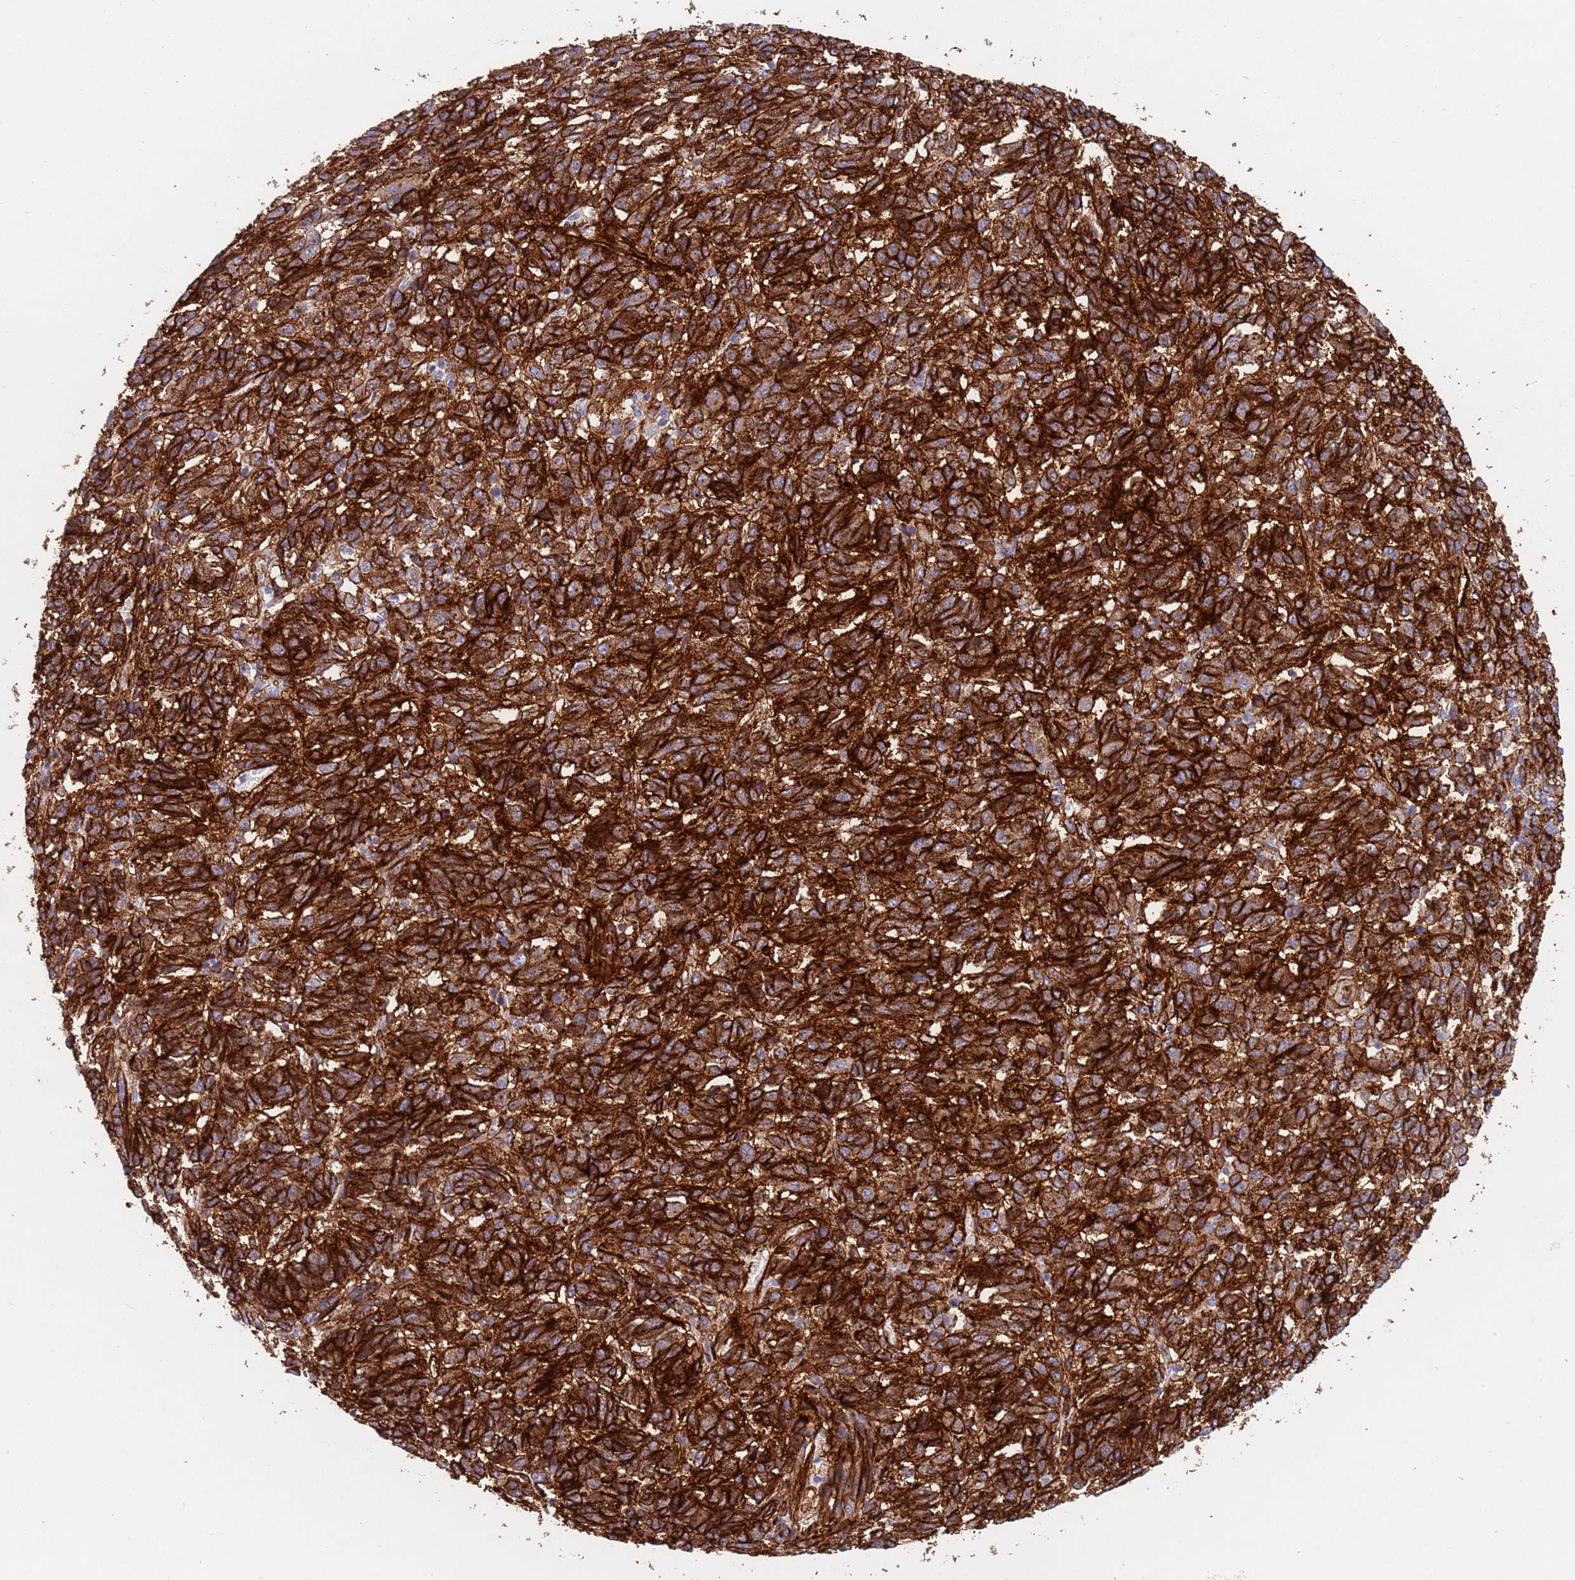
{"staining": {"intensity": "strong", "quantity": ">75%", "location": "cytoplasmic/membranous"}, "tissue": "melanoma", "cell_type": "Tumor cells", "image_type": "cancer", "snomed": [{"axis": "morphology", "description": "Malignant melanoma, Metastatic site"}, {"axis": "topography", "description": "Lung"}], "caption": "Brown immunohistochemical staining in human melanoma demonstrates strong cytoplasmic/membranous staining in approximately >75% of tumor cells.", "gene": "CAV2", "patient": {"sex": "male", "age": 64}}